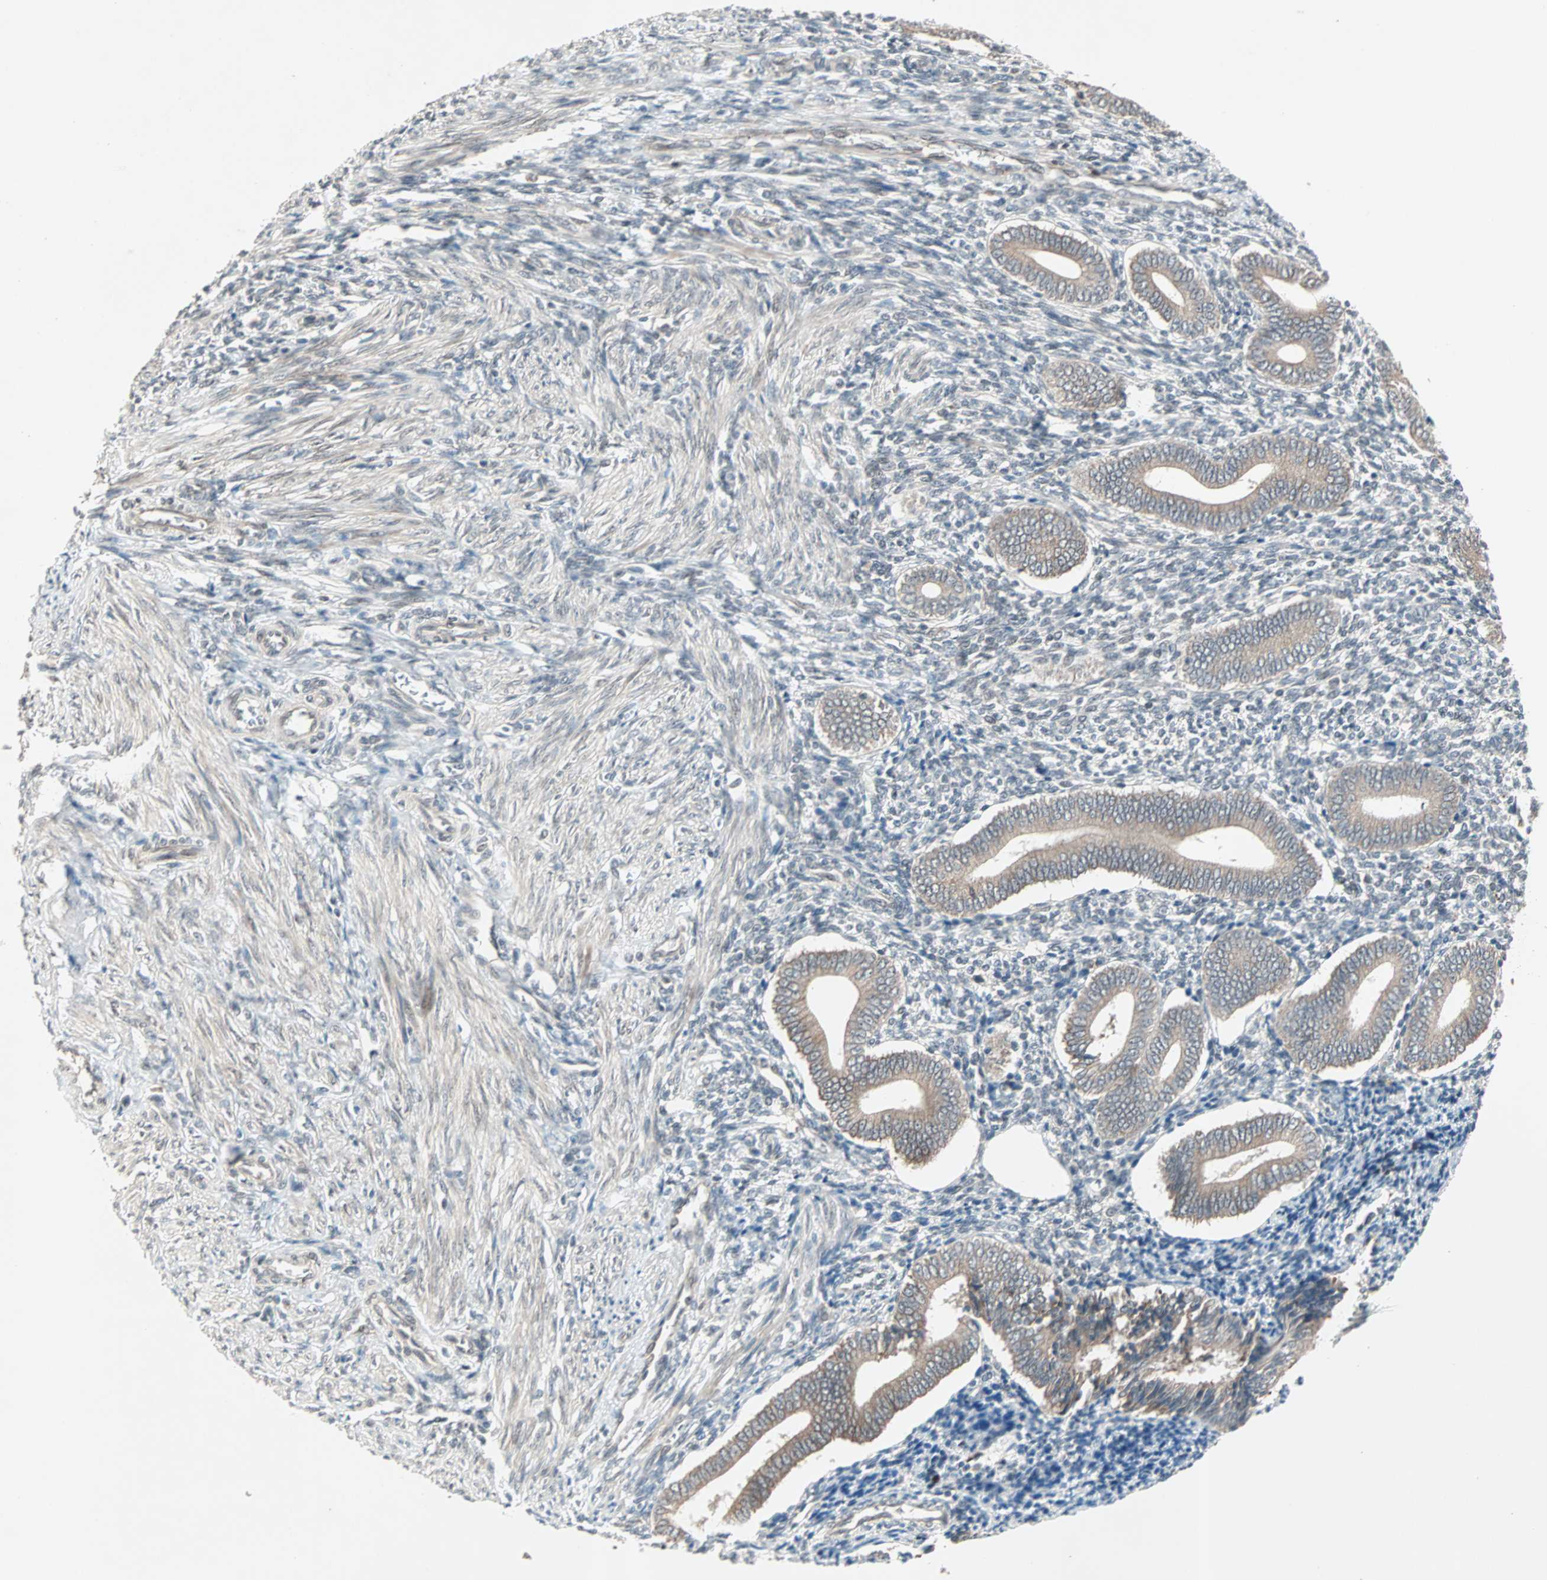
{"staining": {"intensity": "weak", "quantity": "25%-75%", "location": "cytoplasmic/membranous"}, "tissue": "endometrium", "cell_type": "Cells in endometrial stroma", "image_type": "normal", "snomed": [{"axis": "morphology", "description": "Normal tissue, NOS"}, {"axis": "topography", "description": "Uterus"}, {"axis": "topography", "description": "Endometrium"}], "caption": "Immunohistochemical staining of unremarkable human endometrium displays weak cytoplasmic/membranous protein expression in about 25%-75% of cells in endometrial stroma.", "gene": "PGBD1", "patient": {"sex": "female", "age": 33}}